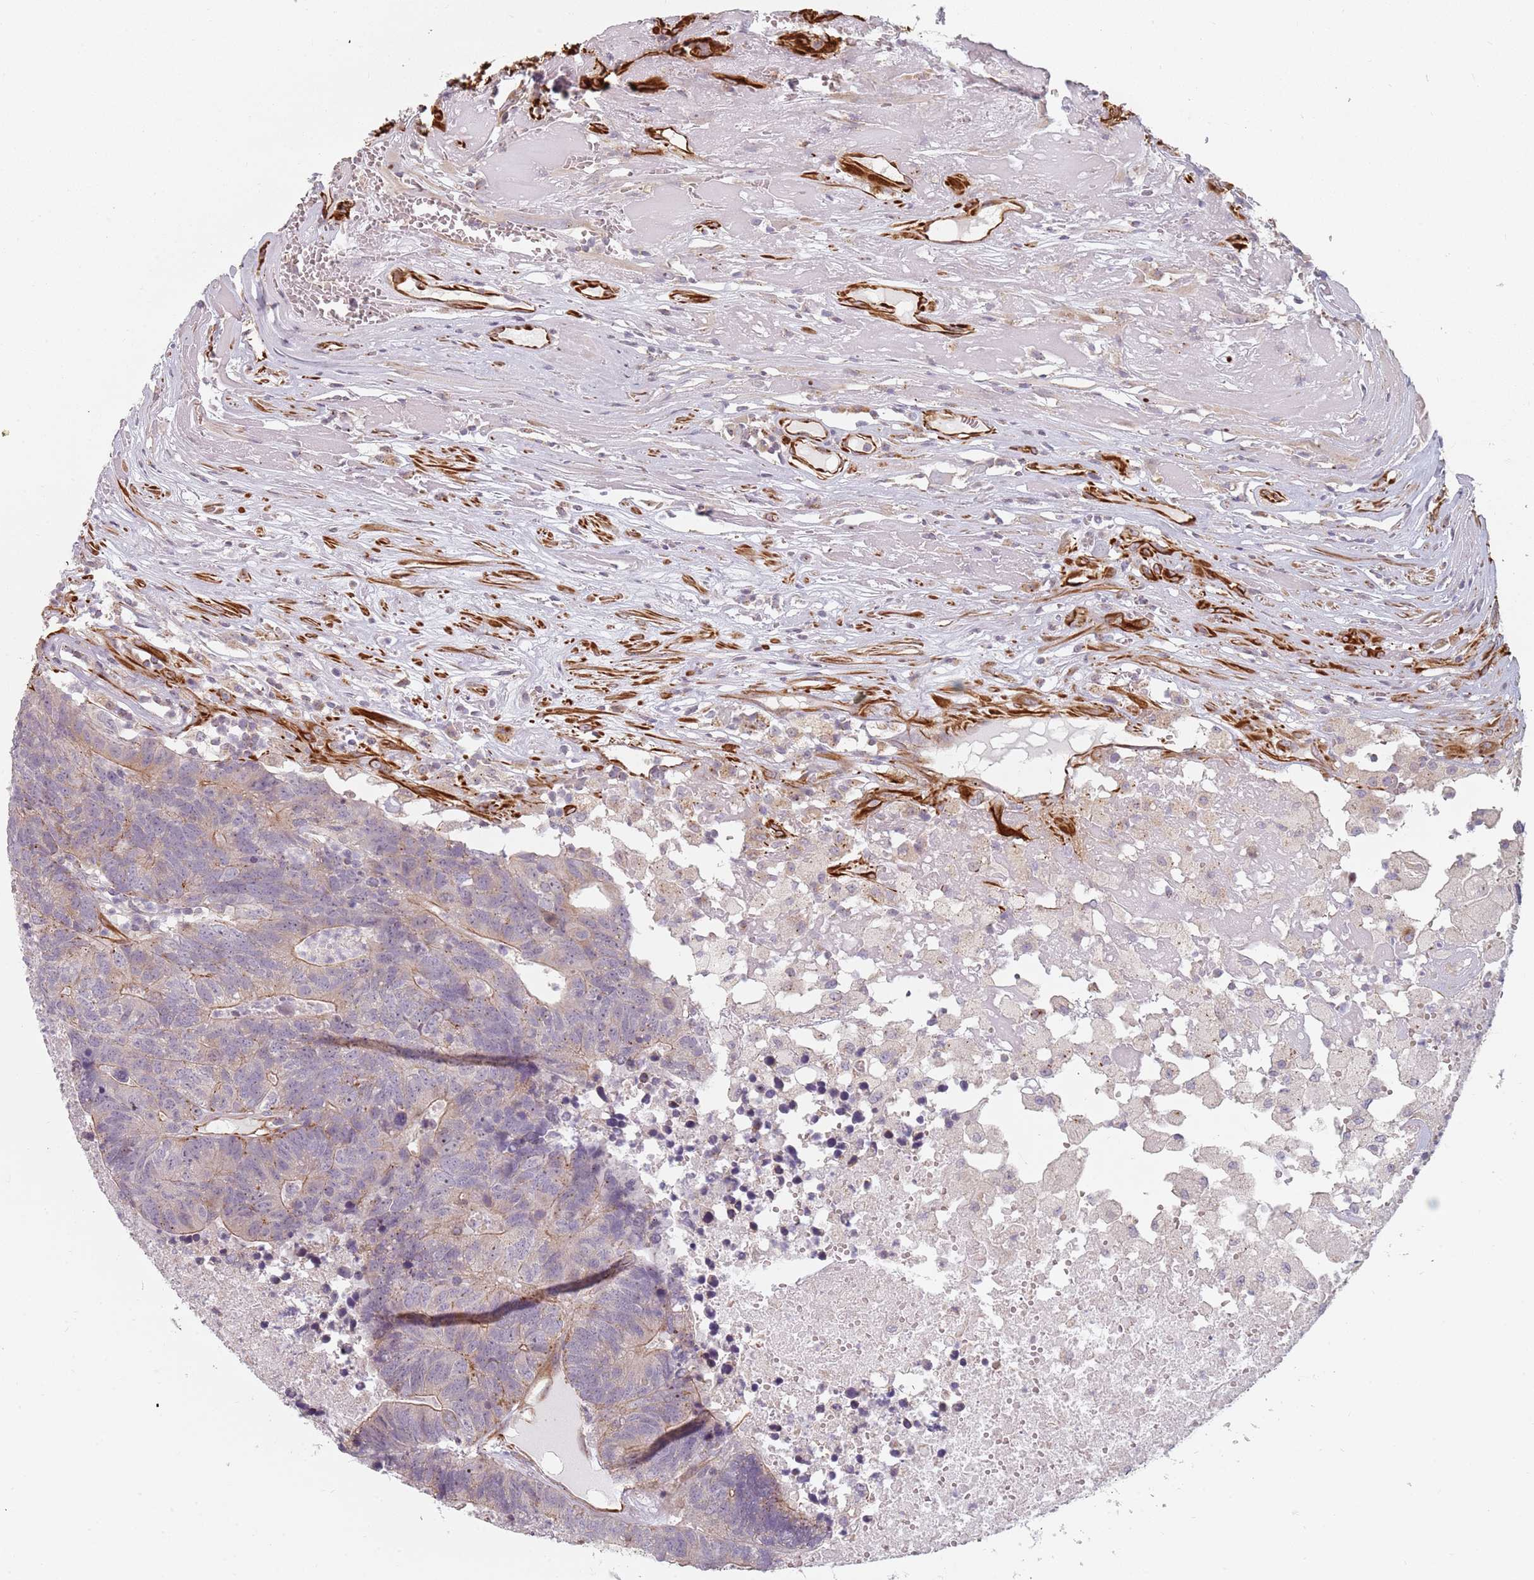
{"staining": {"intensity": "weak", "quantity": "25%-75%", "location": "cytoplasmic/membranous"}, "tissue": "colorectal cancer", "cell_type": "Tumor cells", "image_type": "cancer", "snomed": [{"axis": "morphology", "description": "Adenocarcinoma, NOS"}, {"axis": "topography", "description": "Colon"}], "caption": "Weak cytoplasmic/membranous staining is identified in about 25%-75% of tumor cells in colorectal cancer (adenocarcinoma).", "gene": "GAS2L3", "patient": {"sex": "female", "age": 48}}